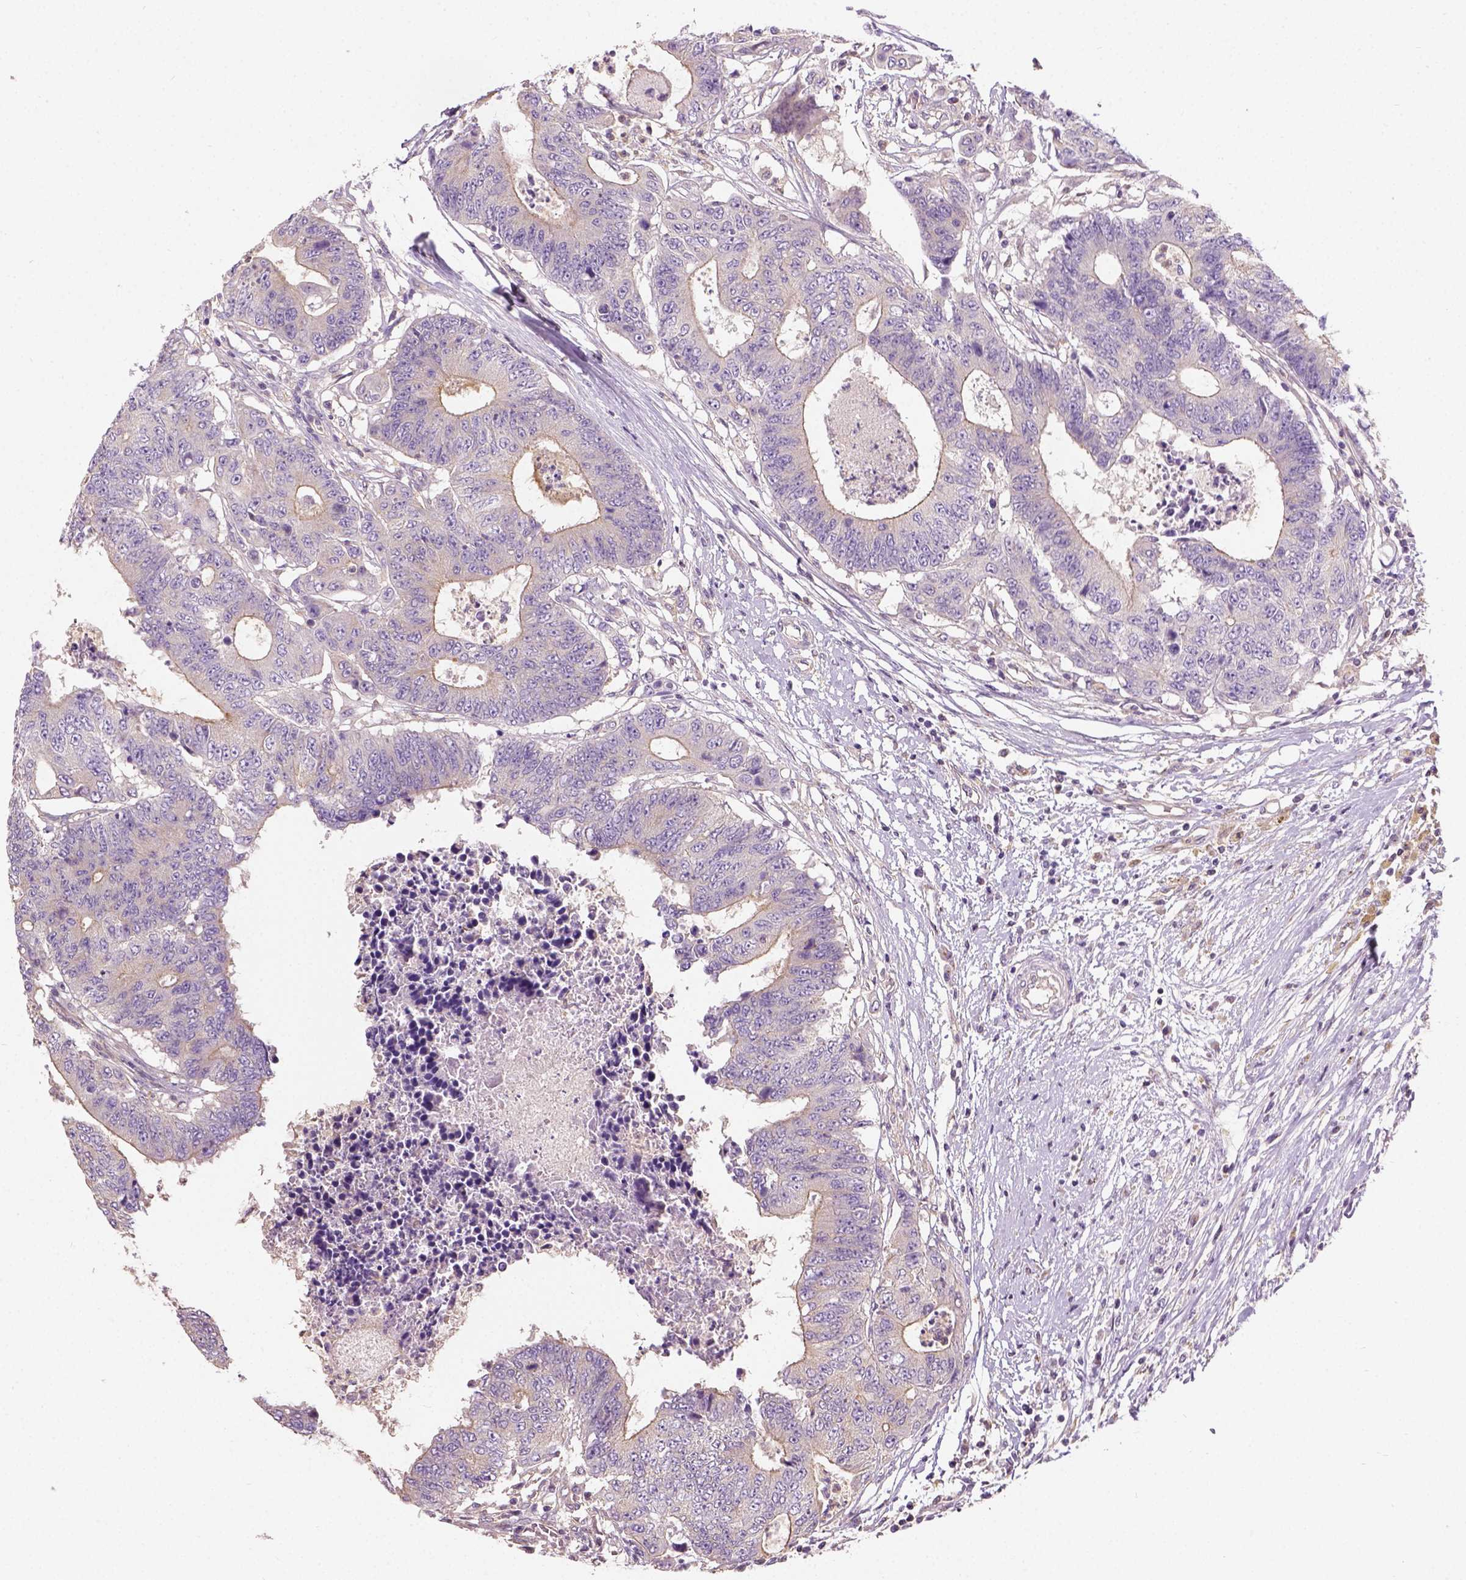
{"staining": {"intensity": "weak", "quantity": "25%-75%", "location": "cytoplasmic/membranous"}, "tissue": "colorectal cancer", "cell_type": "Tumor cells", "image_type": "cancer", "snomed": [{"axis": "morphology", "description": "Adenocarcinoma, NOS"}, {"axis": "topography", "description": "Colon"}], "caption": "Immunohistochemical staining of human colorectal cancer demonstrates low levels of weak cytoplasmic/membranous protein positivity in approximately 25%-75% of tumor cells.", "gene": "CRACR2A", "patient": {"sex": "female", "age": 48}}